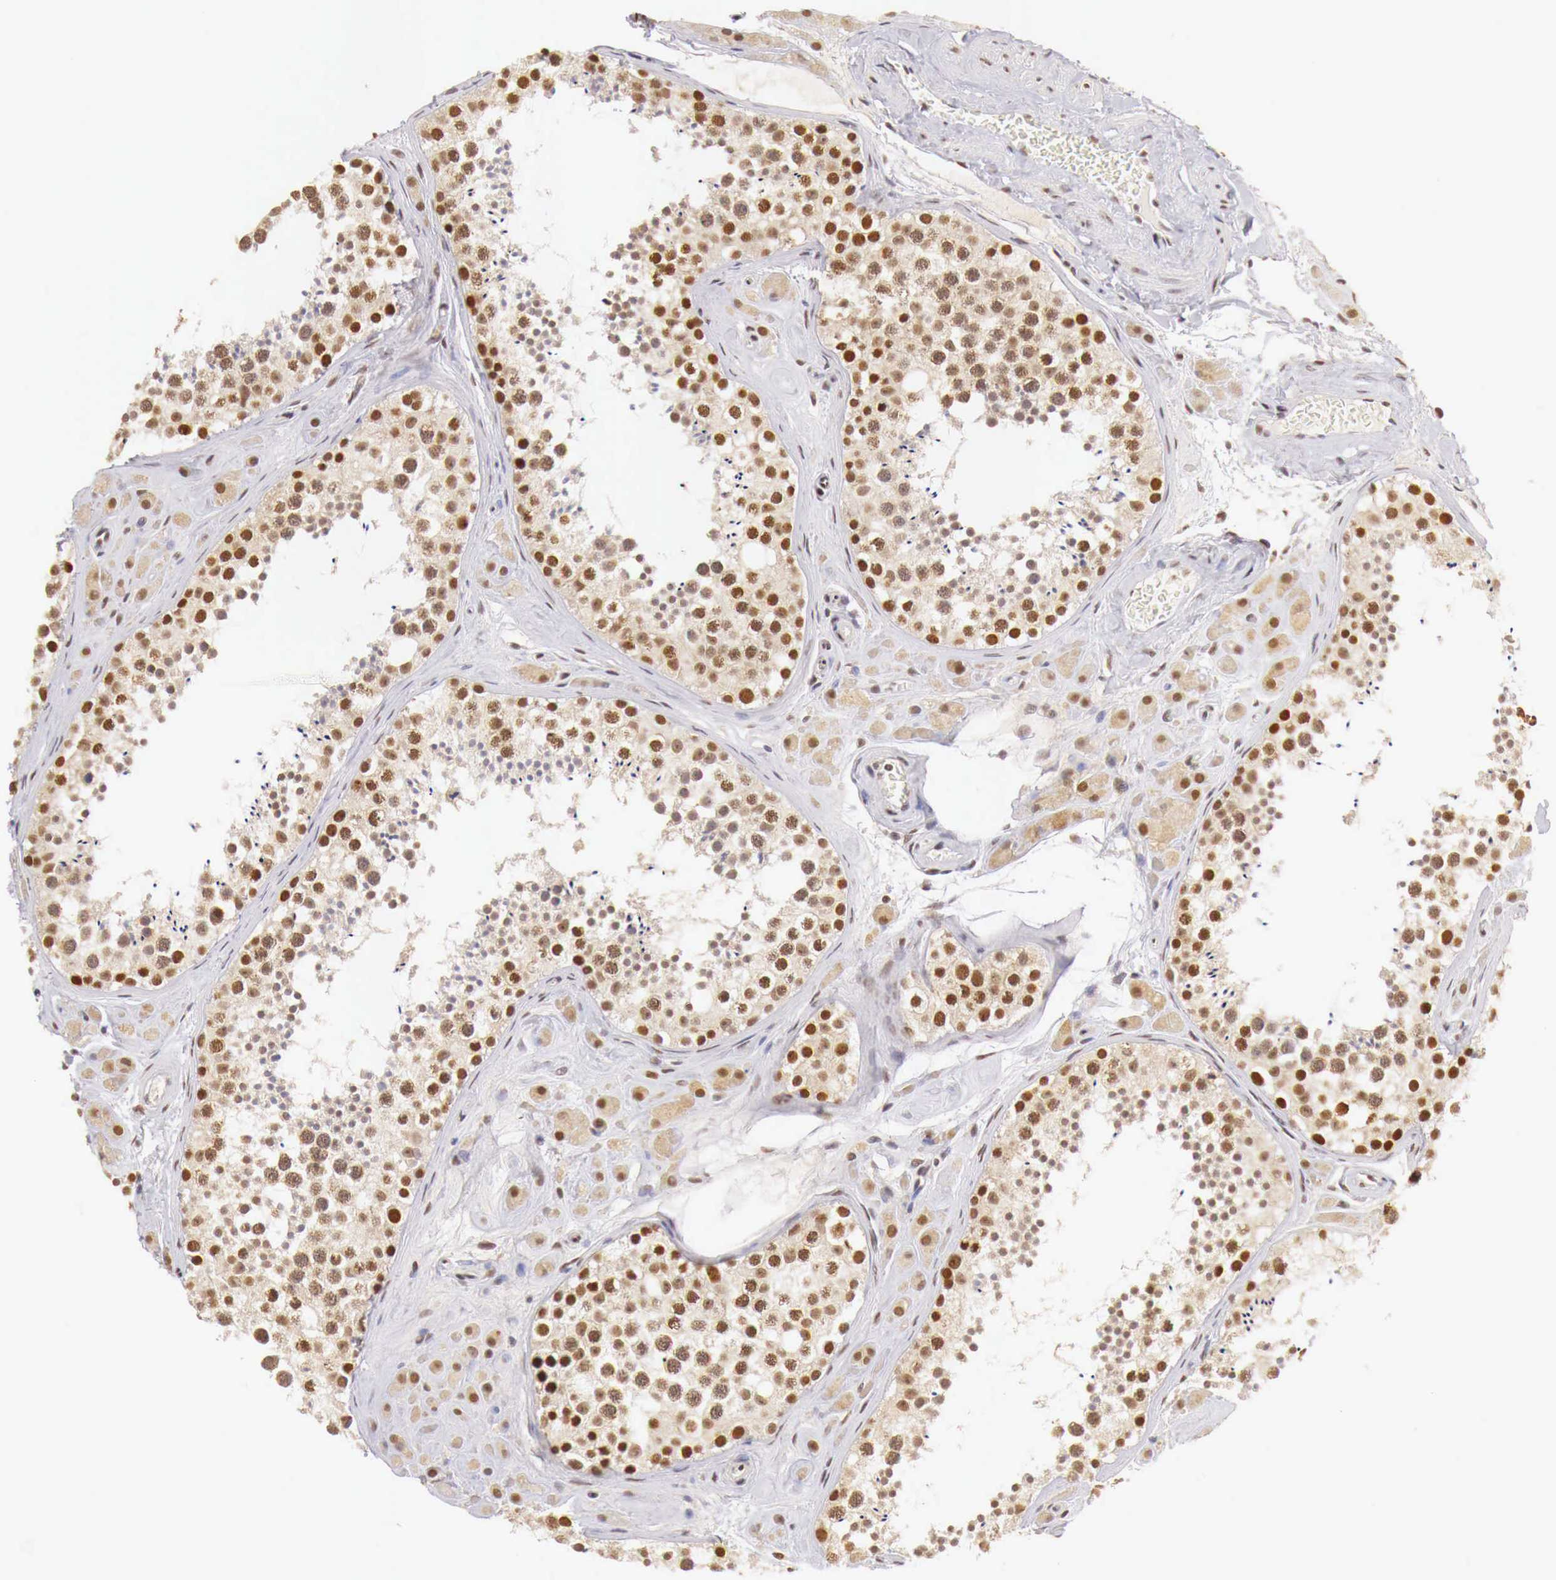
{"staining": {"intensity": "moderate", "quantity": ">75%", "location": "cytoplasmic/membranous,nuclear"}, "tissue": "testis", "cell_type": "Cells in seminiferous ducts", "image_type": "normal", "snomed": [{"axis": "morphology", "description": "Normal tissue, NOS"}, {"axis": "topography", "description": "Testis"}], "caption": "About >75% of cells in seminiferous ducts in normal human testis display moderate cytoplasmic/membranous,nuclear protein staining as visualized by brown immunohistochemical staining.", "gene": "GPKOW", "patient": {"sex": "male", "age": 38}}